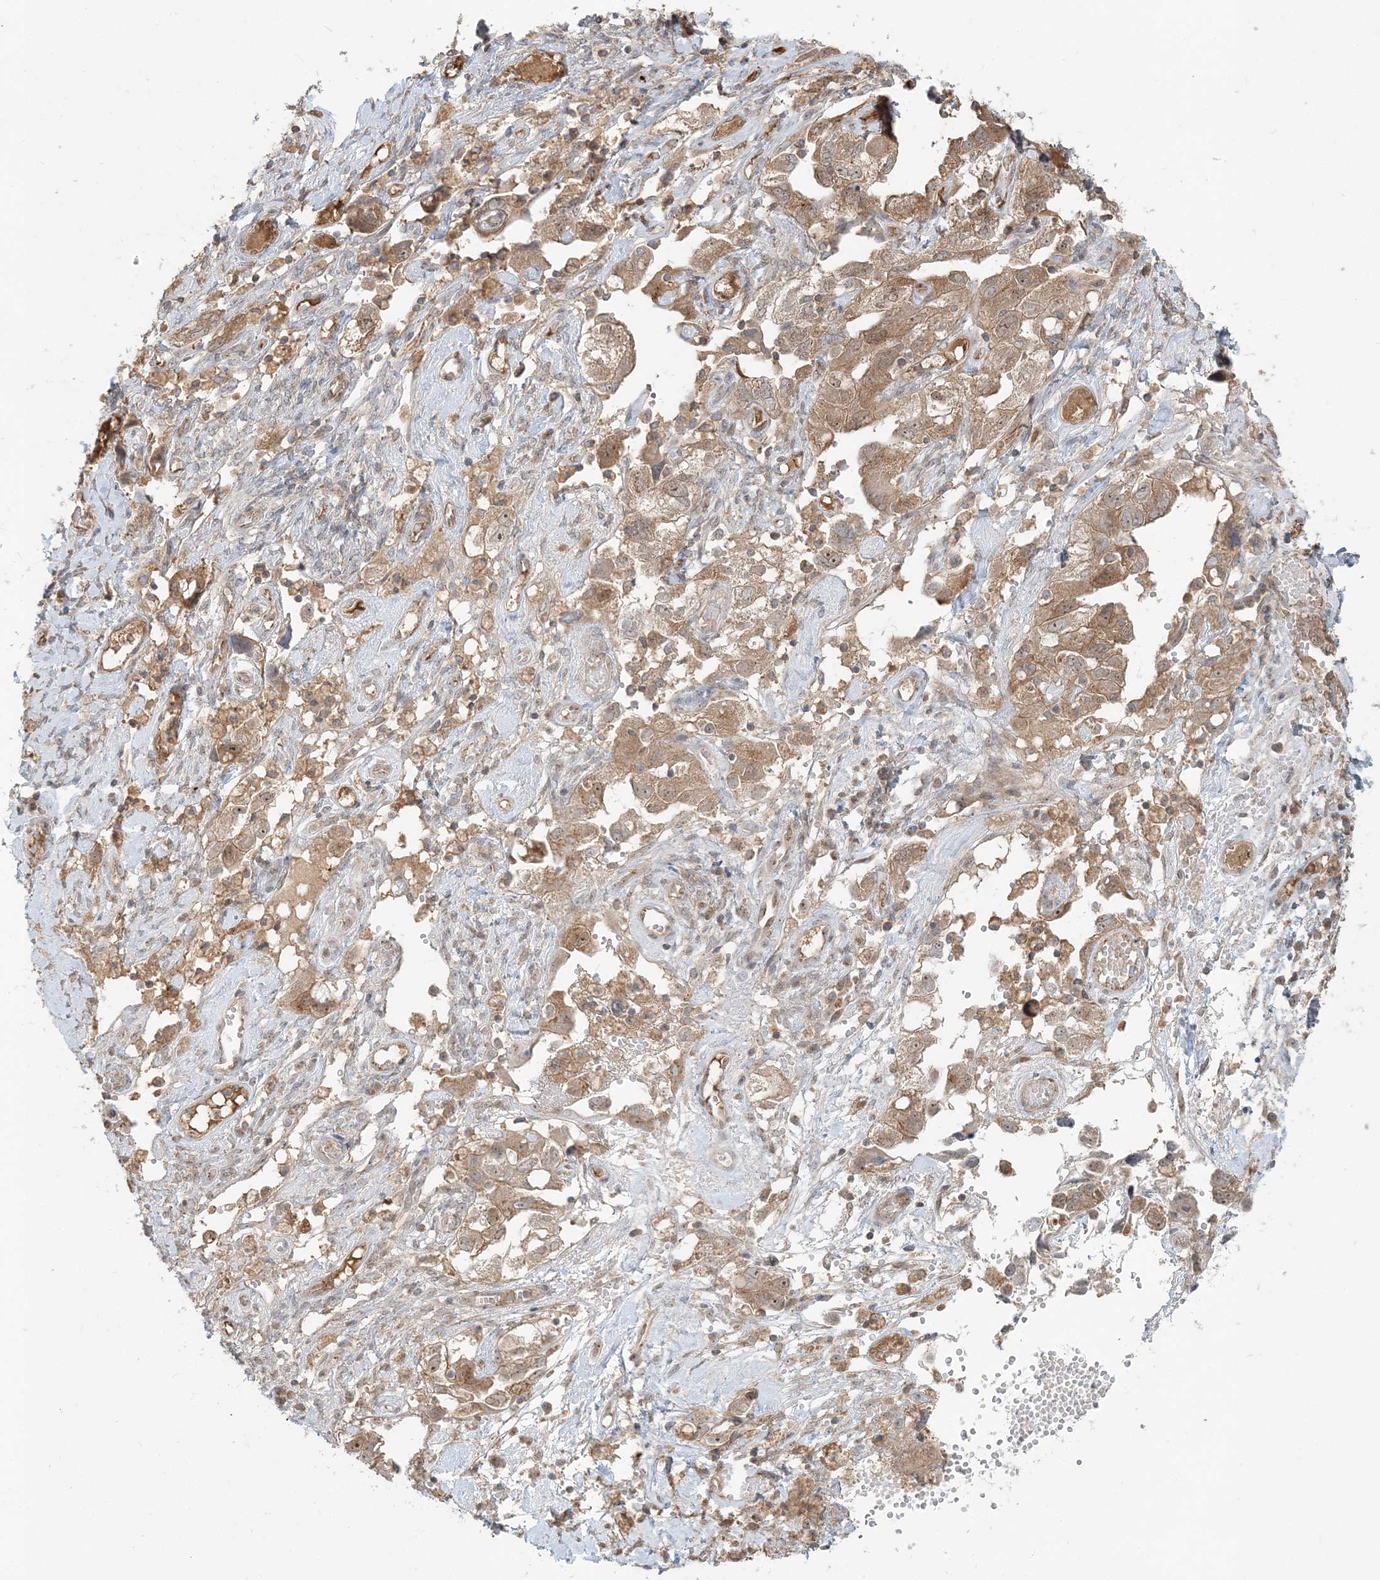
{"staining": {"intensity": "moderate", "quantity": ">75%", "location": "cytoplasmic/membranous"}, "tissue": "ovarian cancer", "cell_type": "Tumor cells", "image_type": "cancer", "snomed": [{"axis": "morphology", "description": "Carcinoma, NOS"}, {"axis": "morphology", "description": "Cystadenocarcinoma, serous, NOS"}, {"axis": "topography", "description": "Ovary"}], "caption": "About >75% of tumor cells in ovarian cancer exhibit moderate cytoplasmic/membranous protein expression as visualized by brown immunohistochemical staining.", "gene": "AP1AR", "patient": {"sex": "female", "age": 69}}